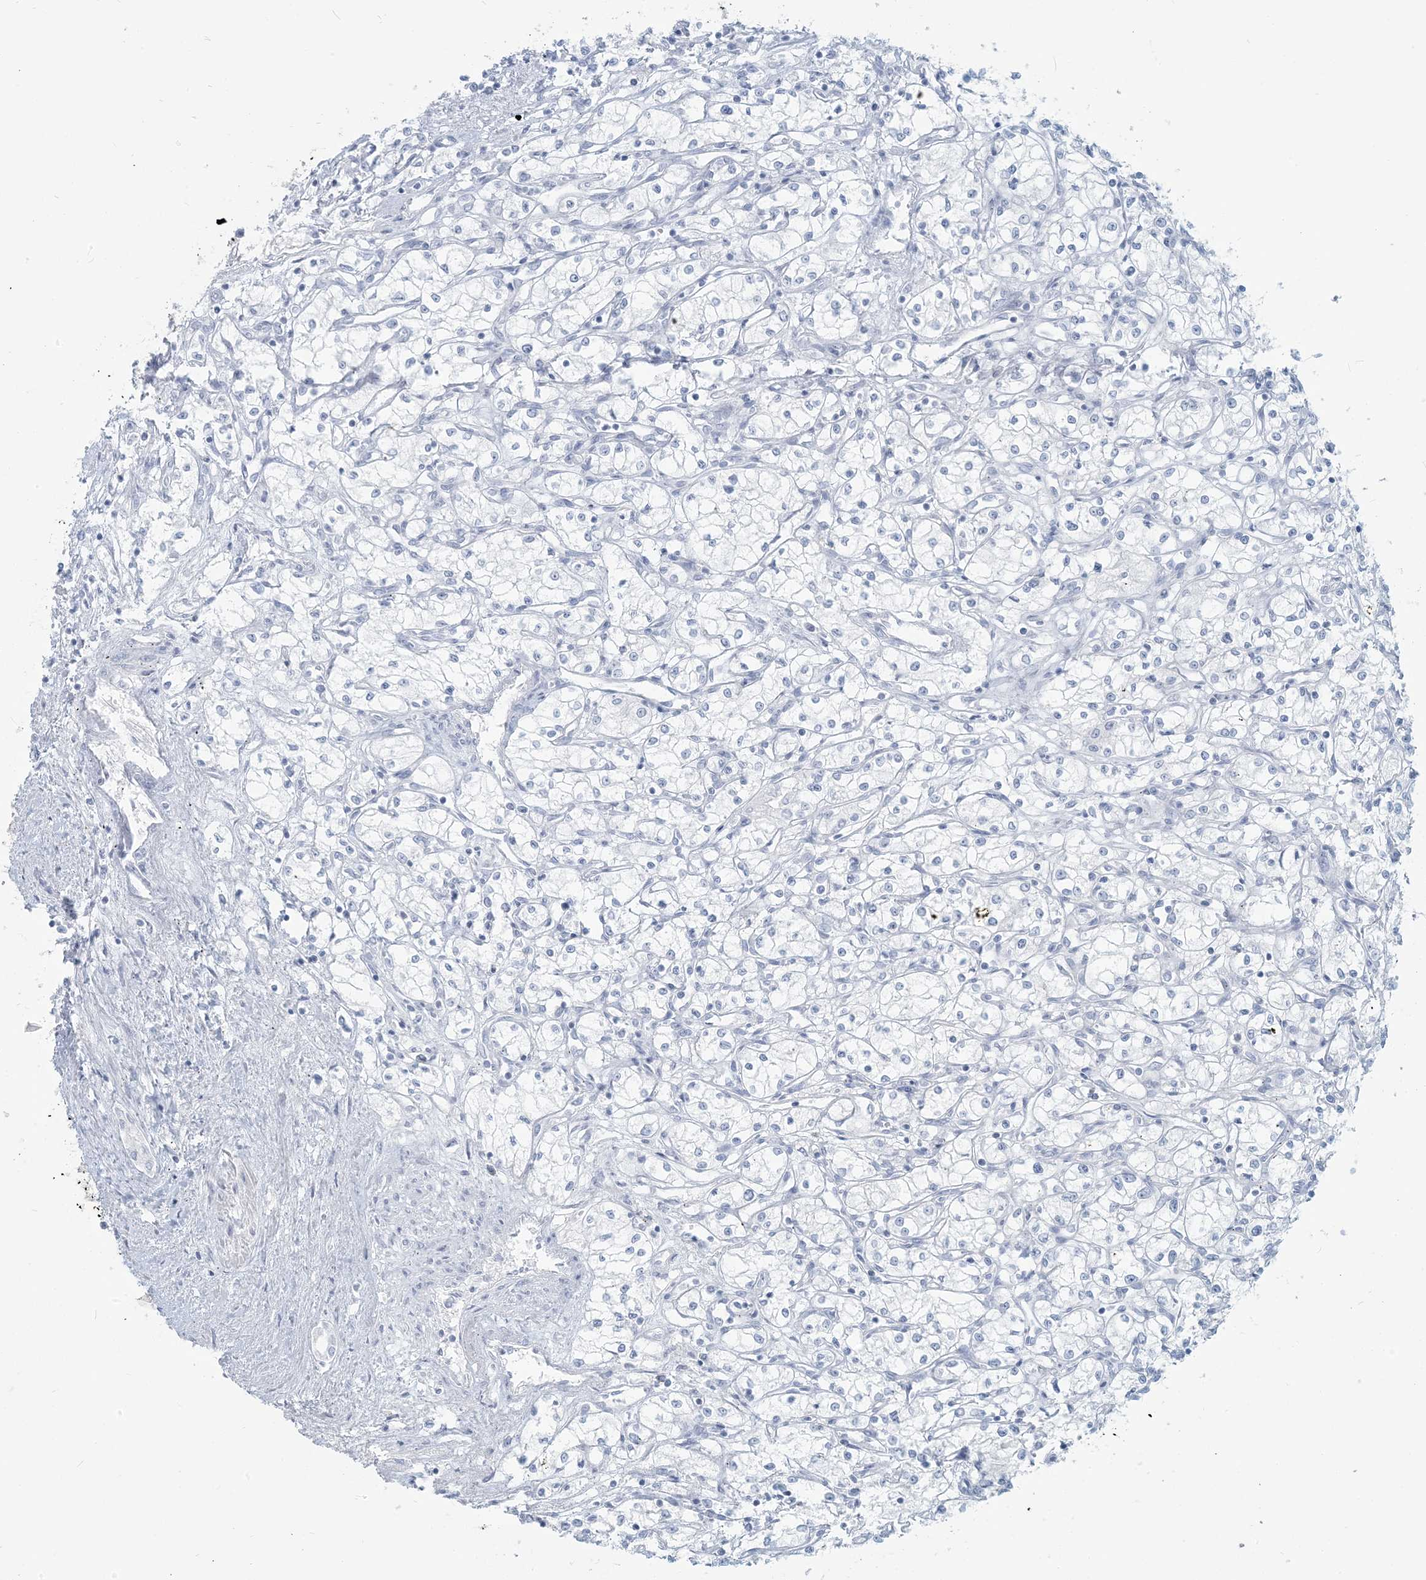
{"staining": {"intensity": "negative", "quantity": "none", "location": "none"}, "tissue": "renal cancer", "cell_type": "Tumor cells", "image_type": "cancer", "snomed": [{"axis": "morphology", "description": "Adenocarcinoma, NOS"}, {"axis": "topography", "description": "Kidney"}], "caption": "DAB (3,3'-diaminobenzidine) immunohistochemical staining of human renal cancer shows no significant expression in tumor cells.", "gene": "HLA-DRB1", "patient": {"sex": "male", "age": 59}}